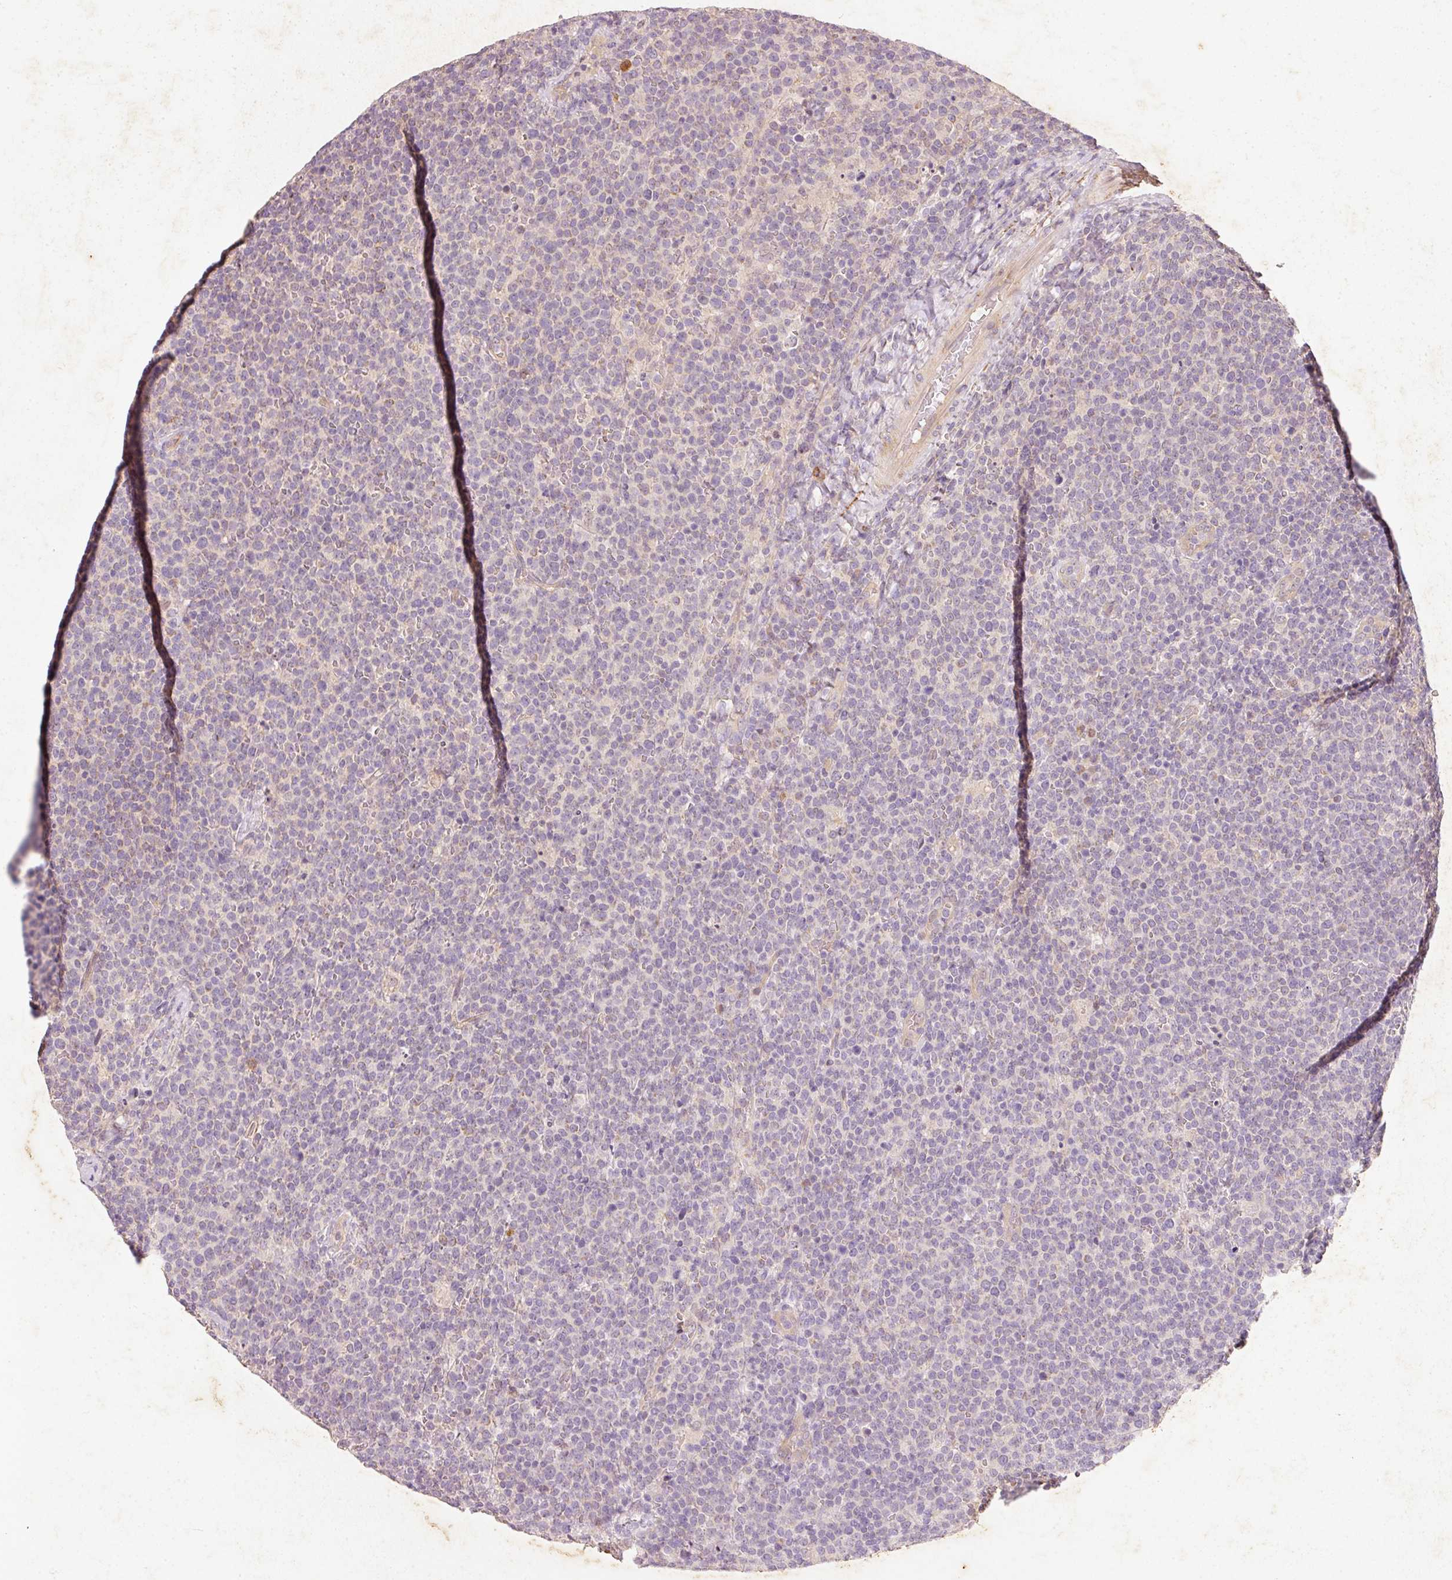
{"staining": {"intensity": "negative", "quantity": "none", "location": "none"}, "tissue": "lymphoma", "cell_type": "Tumor cells", "image_type": "cancer", "snomed": [{"axis": "morphology", "description": "Malignant lymphoma, non-Hodgkin's type, High grade"}, {"axis": "topography", "description": "Lymph node"}], "caption": "This is a photomicrograph of immunohistochemistry staining of lymphoma, which shows no expression in tumor cells. (Immunohistochemistry, brightfield microscopy, high magnification).", "gene": "RGL2", "patient": {"sex": "male", "age": 61}}